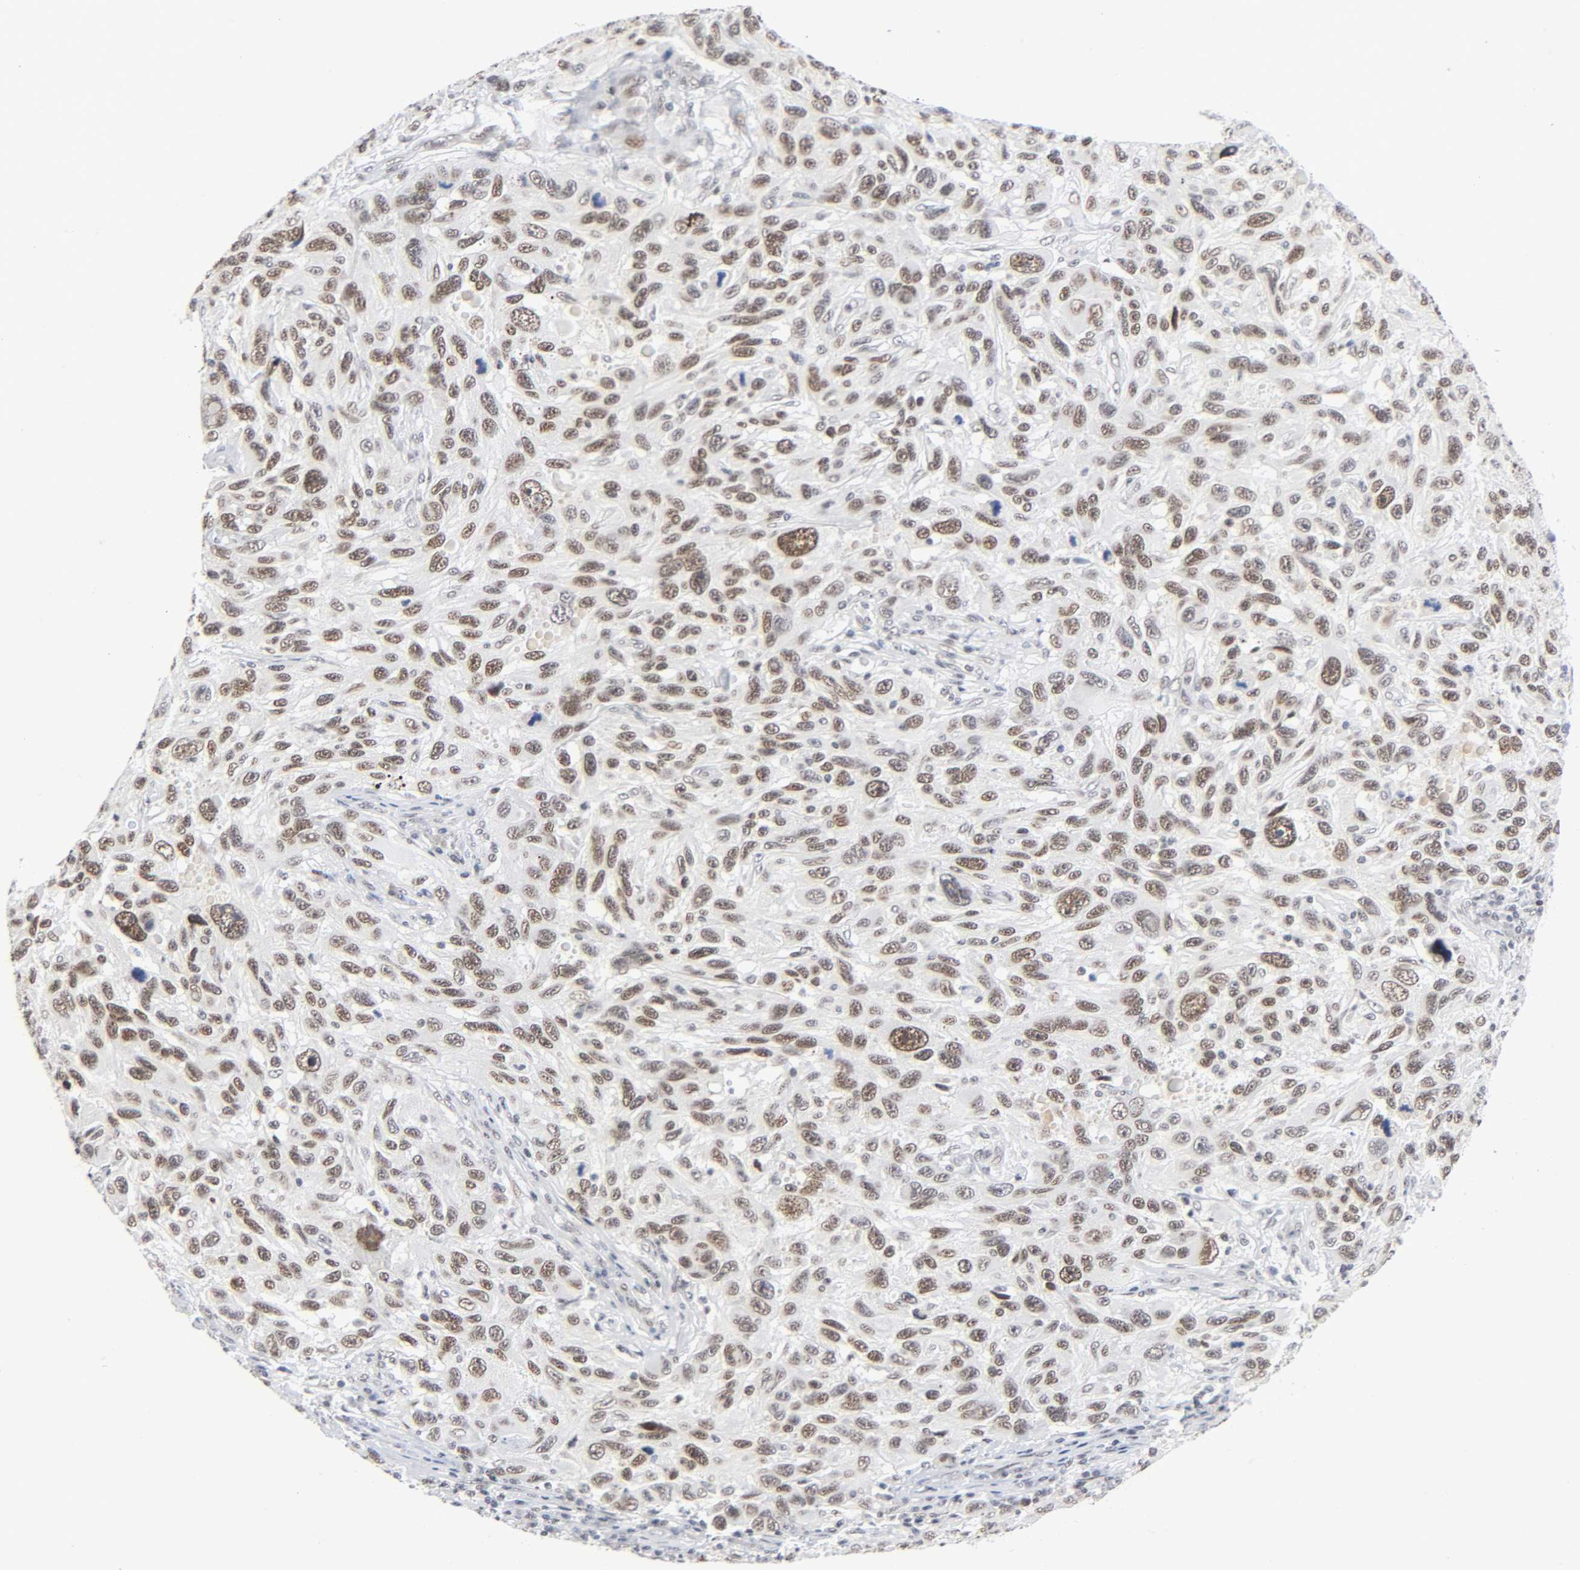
{"staining": {"intensity": "moderate", "quantity": ">75%", "location": "nuclear"}, "tissue": "melanoma", "cell_type": "Tumor cells", "image_type": "cancer", "snomed": [{"axis": "morphology", "description": "Malignant melanoma, NOS"}, {"axis": "topography", "description": "Skin"}], "caption": "A micrograph of human melanoma stained for a protein demonstrates moderate nuclear brown staining in tumor cells.", "gene": "DIDO1", "patient": {"sex": "male", "age": 53}}